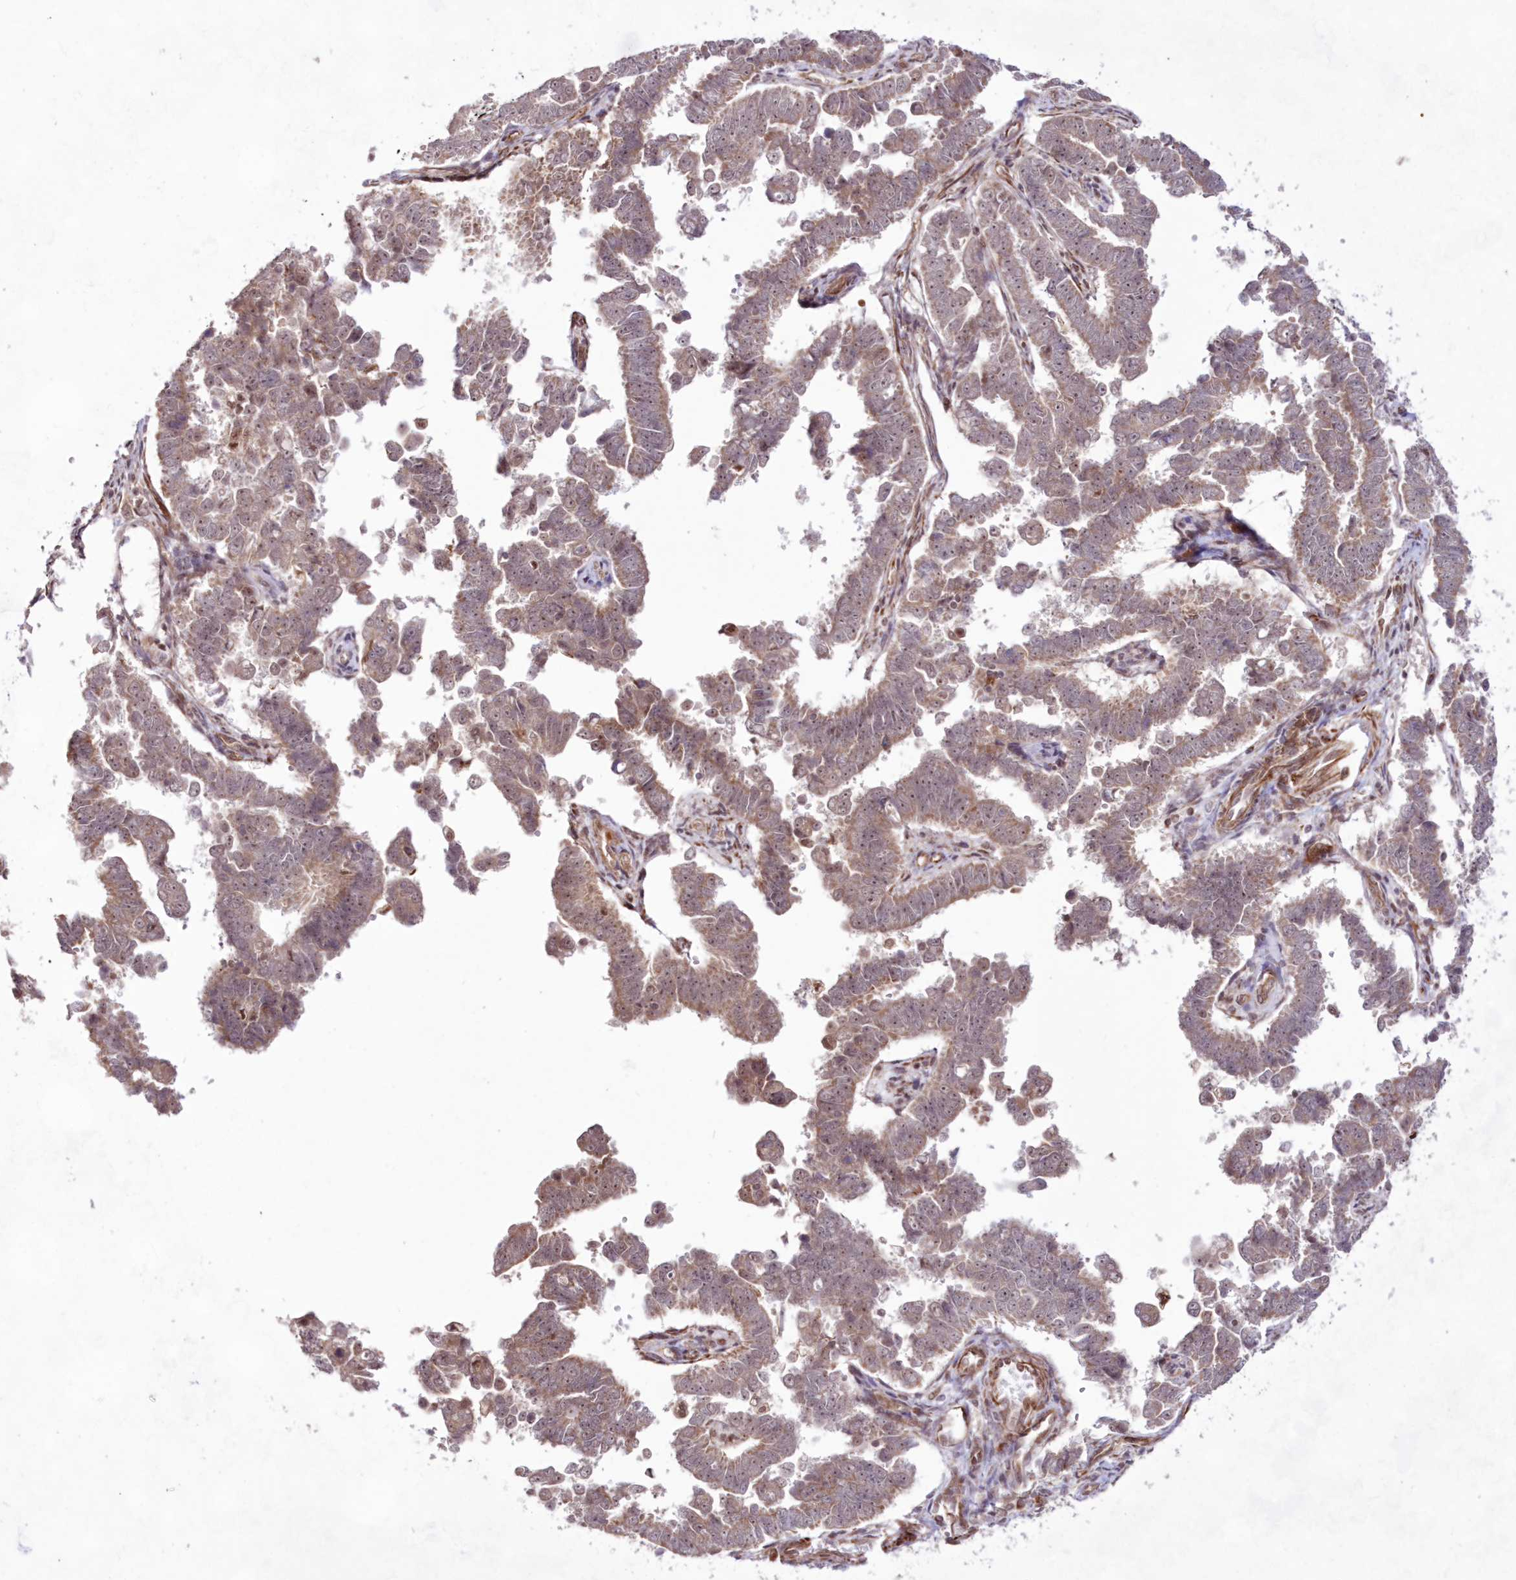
{"staining": {"intensity": "moderate", "quantity": ">75%", "location": "cytoplasmic/membranous"}, "tissue": "endometrial cancer", "cell_type": "Tumor cells", "image_type": "cancer", "snomed": [{"axis": "morphology", "description": "Adenocarcinoma, NOS"}, {"axis": "topography", "description": "Endometrium"}], "caption": "Immunohistochemical staining of human adenocarcinoma (endometrial) demonstrates medium levels of moderate cytoplasmic/membranous positivity in about >75% of tumor cells.", "gene": "SNIP1", "patient": {"sex": "female", "age": 75}}